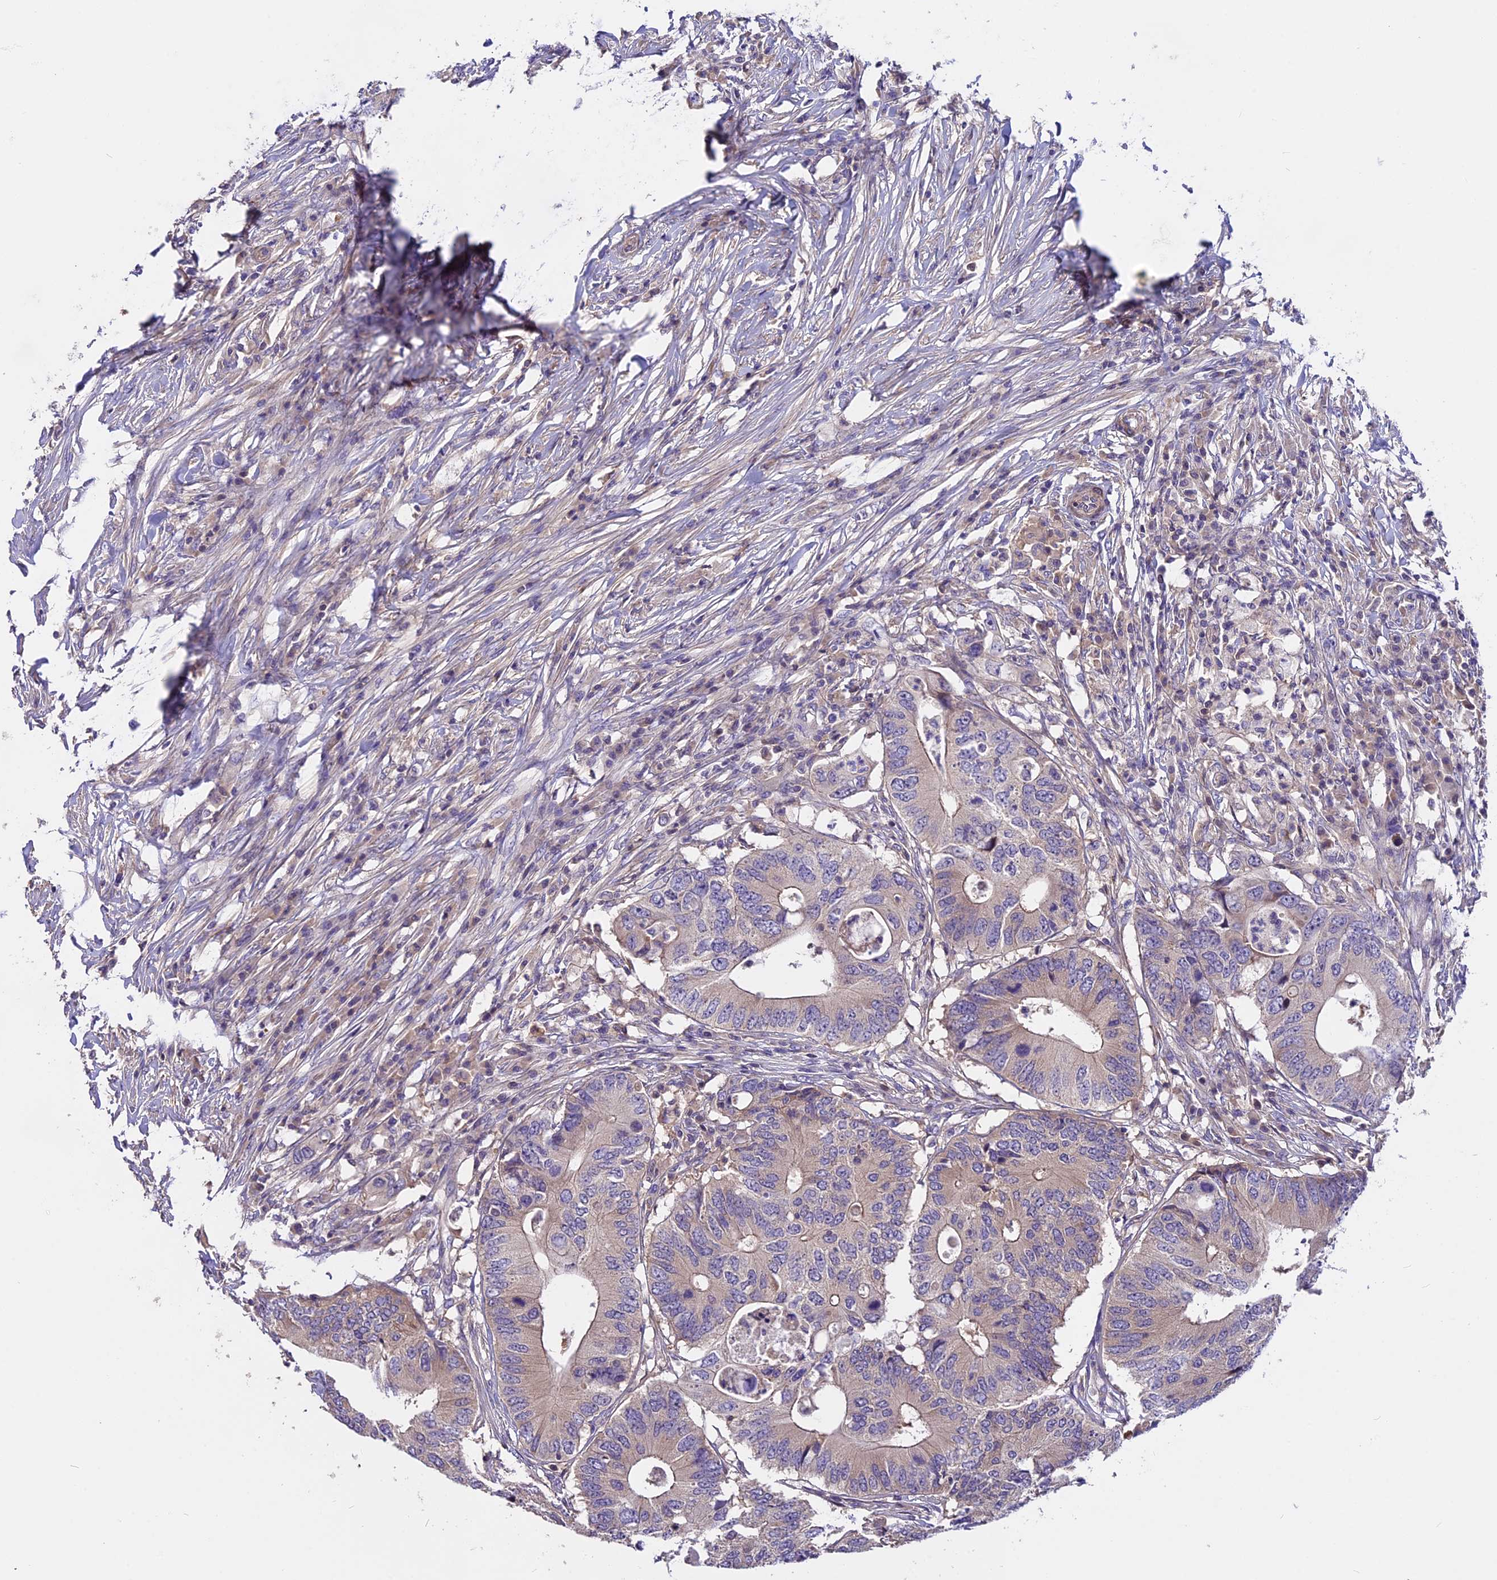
{"staining": {"intensity": "moderate", "quantity": "<25%", "location": "cytoplasmic/membranous"}, "tissue": "colorectal cancer", "cell_type": "Tumor cells", "image_type": "cancer", "snomed": [{"axis": "morphology", "description": "Adenocarcinoma, NOS"}, {"axis": "topography", "description": "Colon"}], "caption": "Immunohistochemical staining of colorectal cancer demonstrates moderate cytoplasmic/membranous protein positivity in approximately <25% of tumor cells.", "gene": "FAM98C", "patient": {"sex": "male", "age": 71}}